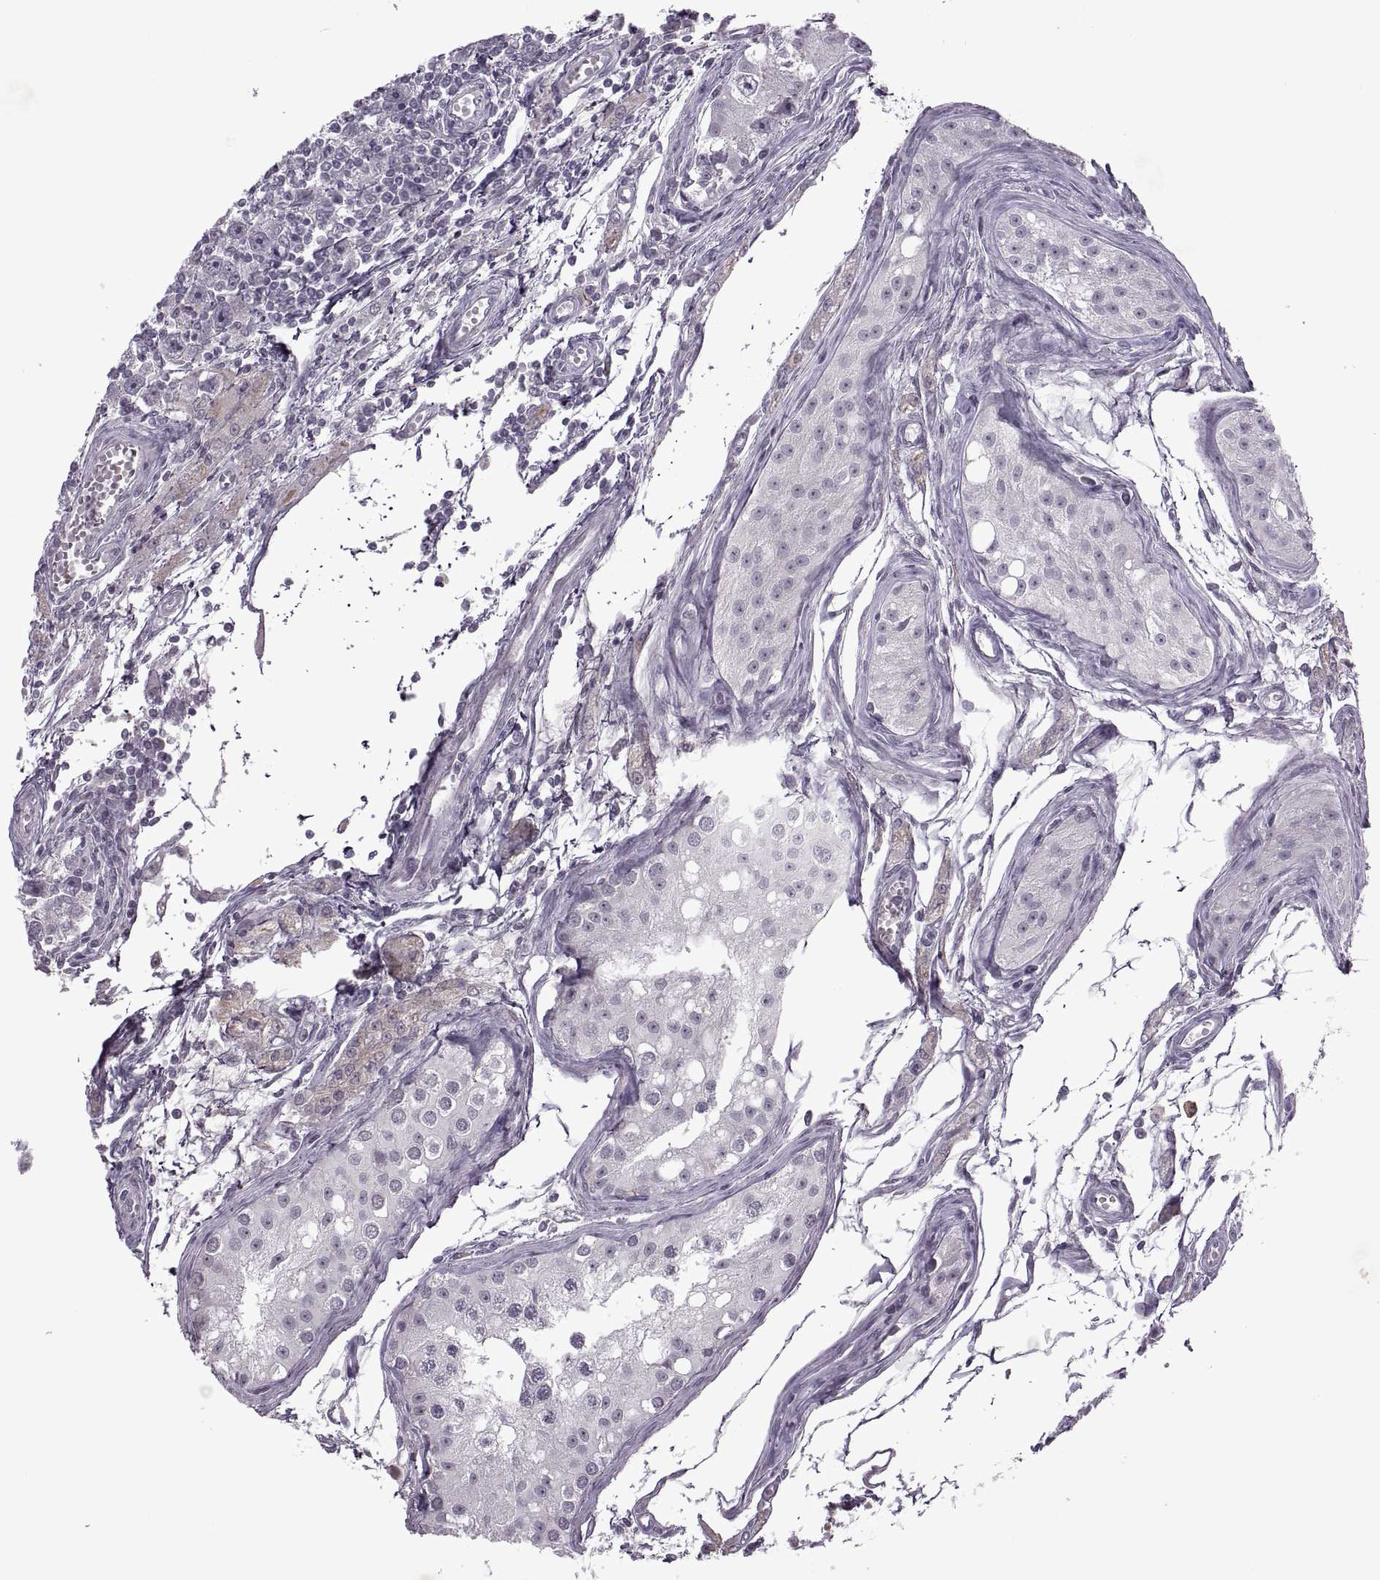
{"staining": {"intensity": "negative", "quantity": "none", "location": "none"}, "tissue": "testis cancer", "cell_type": "Tumor cells", "image_type": "cancer", "snomed": [{"axis": "morphology", "description": "Seminoma, NOS"}, {"axis": "topography", "description": "Testis"}], "caption": "Testis seminoma was stained to show a protein in brown. There is no significant staining in tumor cells.", "gene": "MGAT4D", "patient": {"sex": "male", "age": 30}}